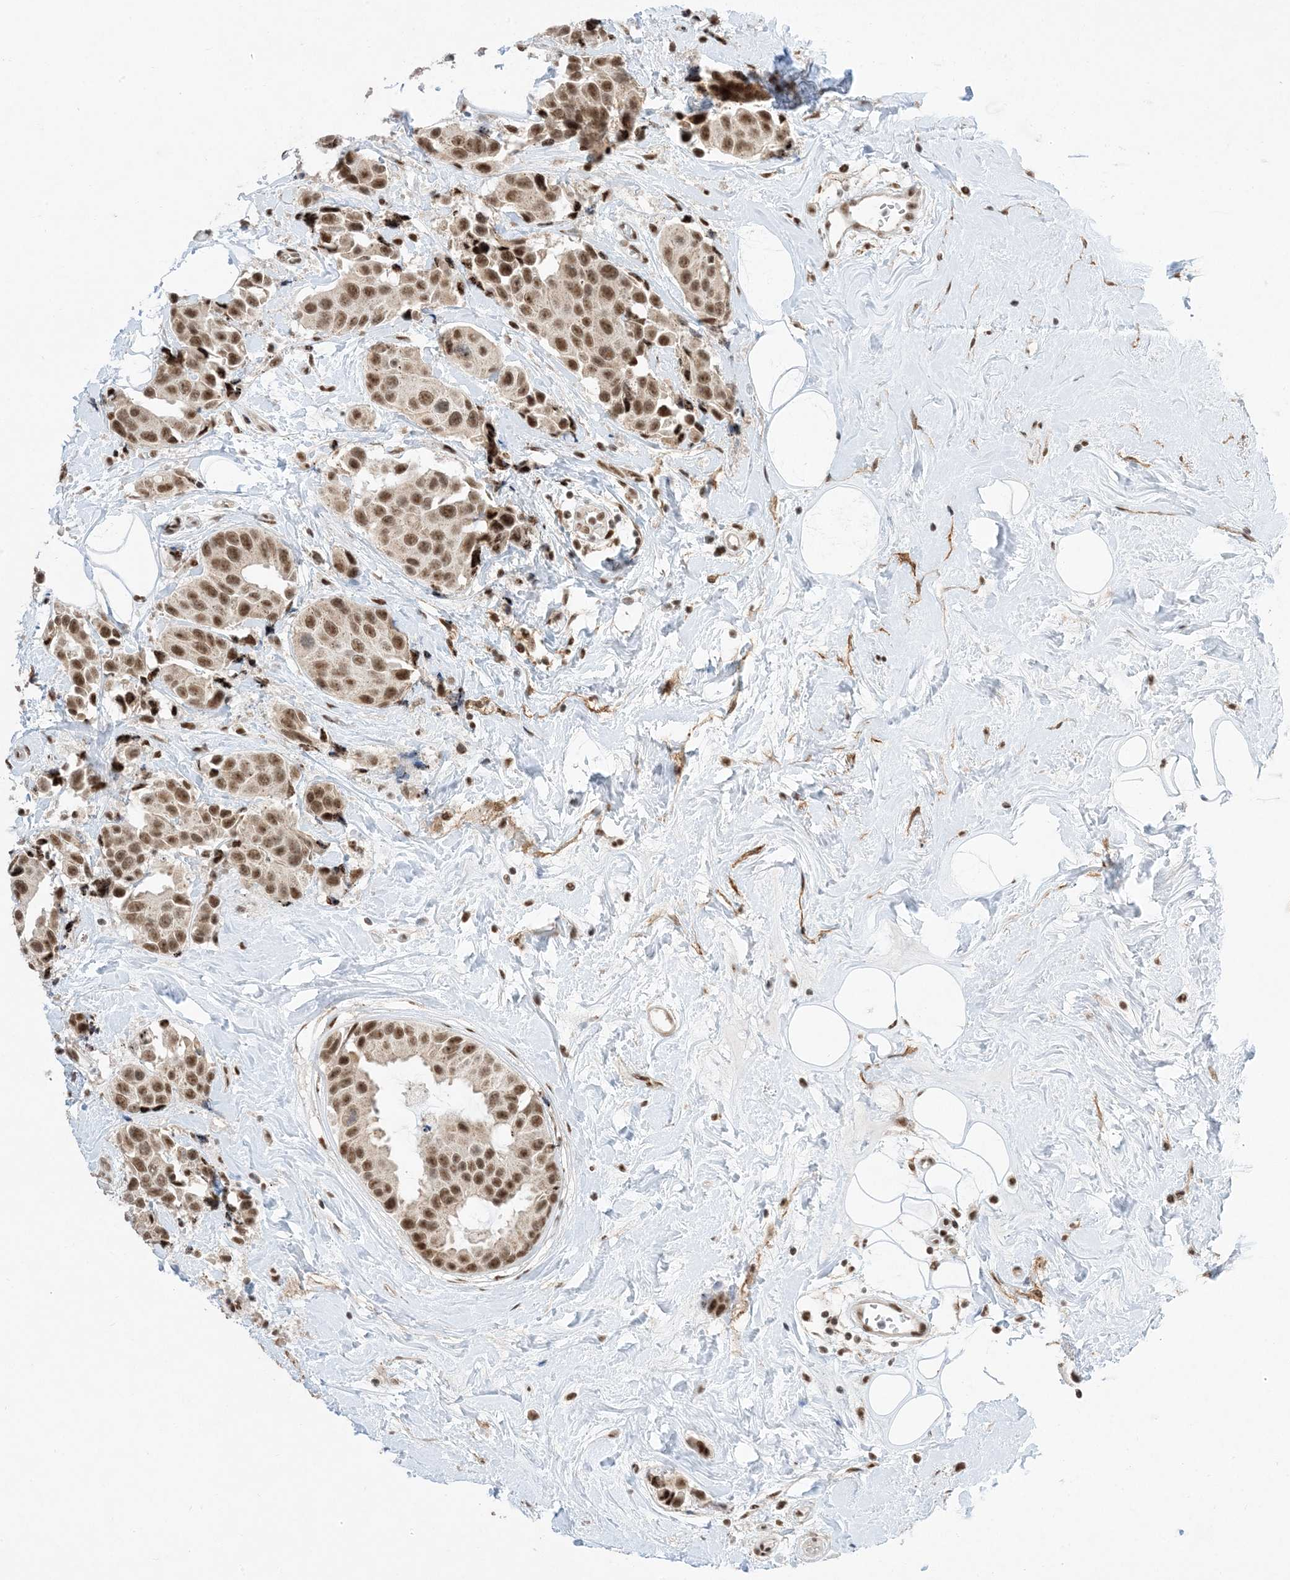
{"staining": {"intensity": "moderate", "quantity": ">75%", "location": "nuclear"}, "tissue": "breast cancer", "cell_type": "Tumor cells", "image_type": "cancer", "snomed": [{"axis": "morphology", "description": "Normal tissue, NOS"}, {"axis": "morphology", "description": "Duct carcinoma"}, {"axis": "topography", "description": "Breast"}], "caption": "IHC photomicrograph of breast cancer (invasive ductal carcinoma) stained for a protein (brown), which displays medium levels of moderate nuclear positivity in approximately >75% of tumor cells.", "gene": "SF3A3", "patient": {"sex": "female", "age": 39}}